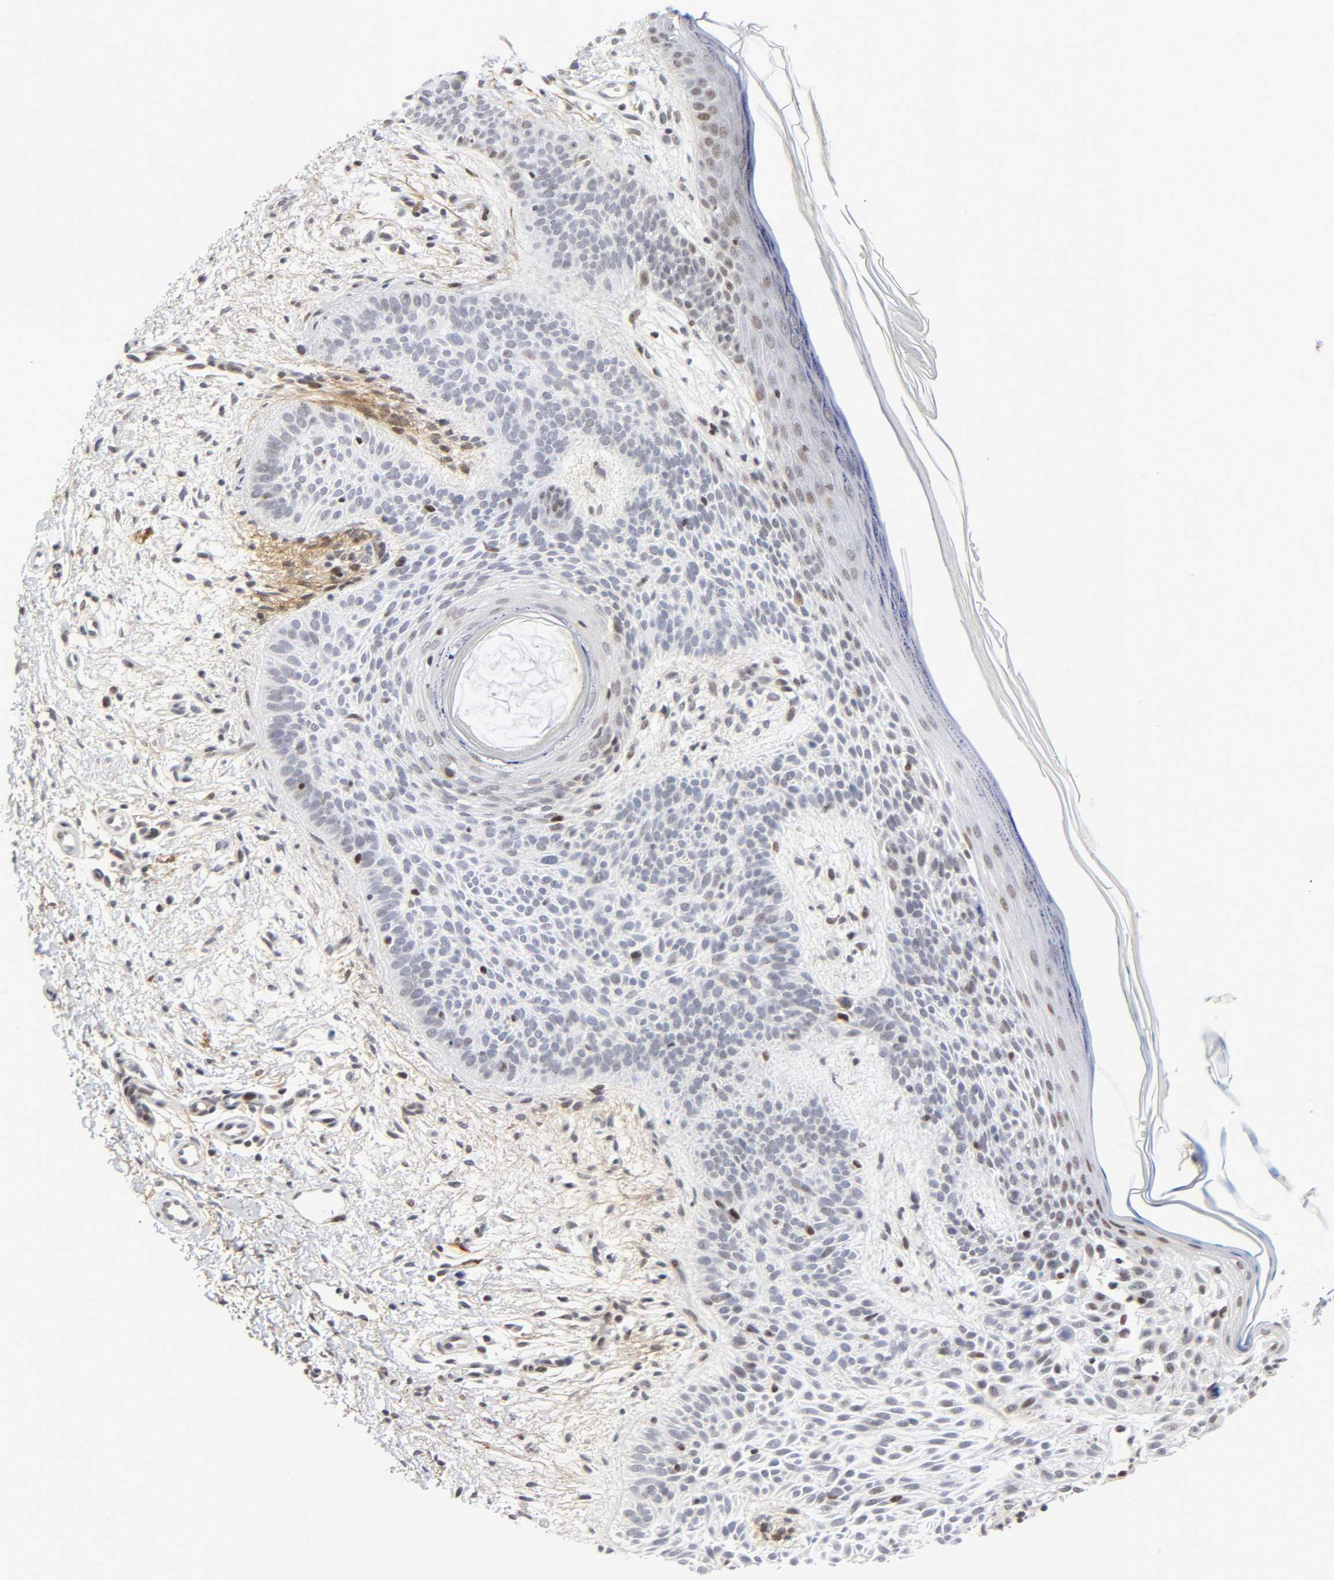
{"staining": {"intensity": "moderate", "quantity": "<25%", "location": "nuclear"}, "tissue": "skin cancer", "cell_type": "Tumor cells", "image_type": "cancer", "snomed": [{"axis": "morphology", "description": "Normal tissue, NOS"}, {"axis": "morphology", "description": "Basal cell carcinoma"}, {"axis": "topography", "description": "Skin"}], "caption": "A photomicrograph of human skin cancer stained for a protein exhibits moderate nuclear brown staining in tumor cells.", "gene": "DIDO1", "patient": {"sex": "female", "age": 69}}